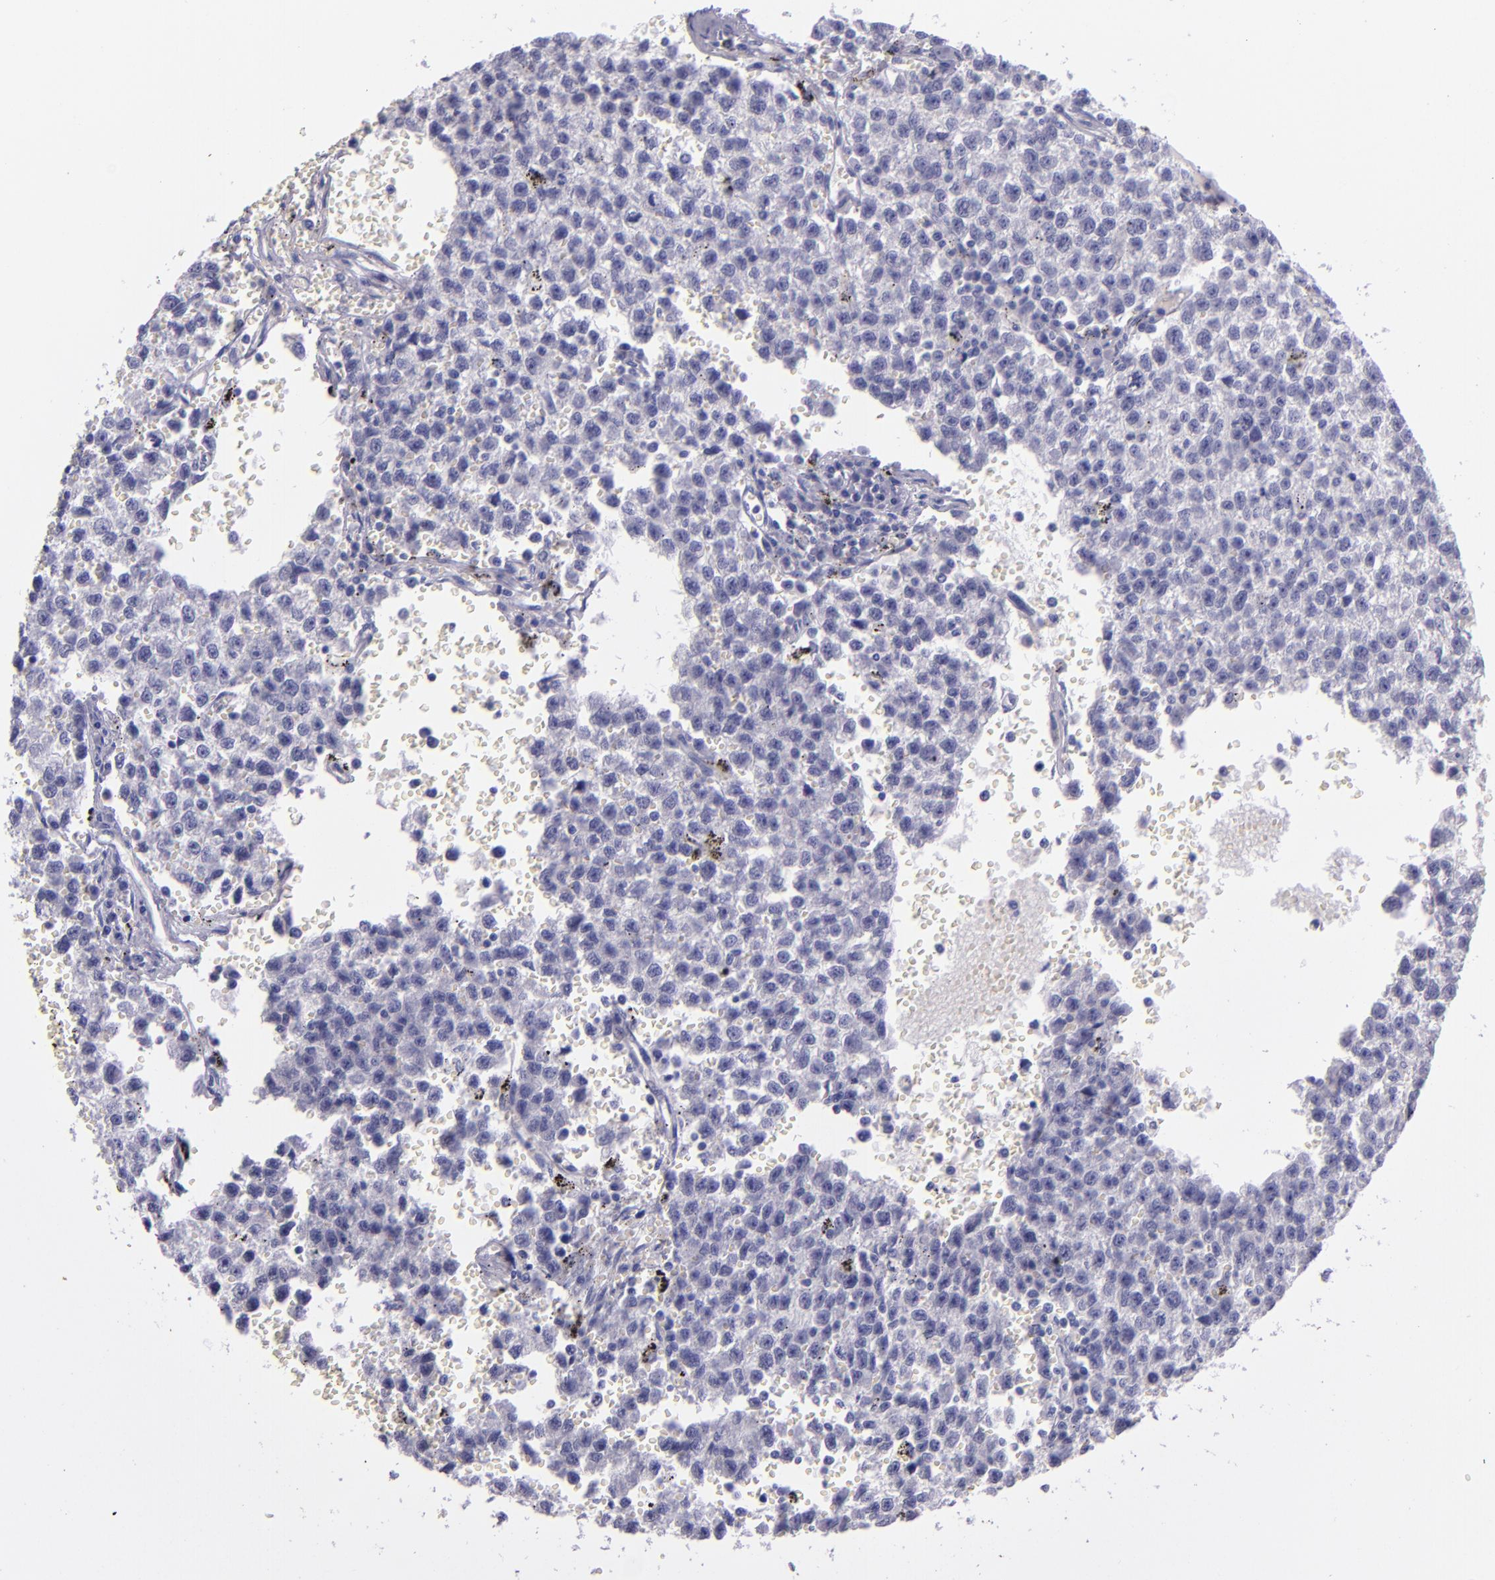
{"staining": {"intensity": "negative", "quantity": "none", "location": "none"}, "tissue": "testis cancer", "cell_type": "Tumor cells", "image_type": "cancer", "snomed": [{"axis": "morphology", "description": "Seminoma, NOS"}, {"axis": "topography", "description": "Testis"}], "caption": "Immunohistochemical staining of testis cancer exhibits no significant expression in tumor cells.", "gene": "TNNT3", "patient": {"sex": "male", "age": 35}}